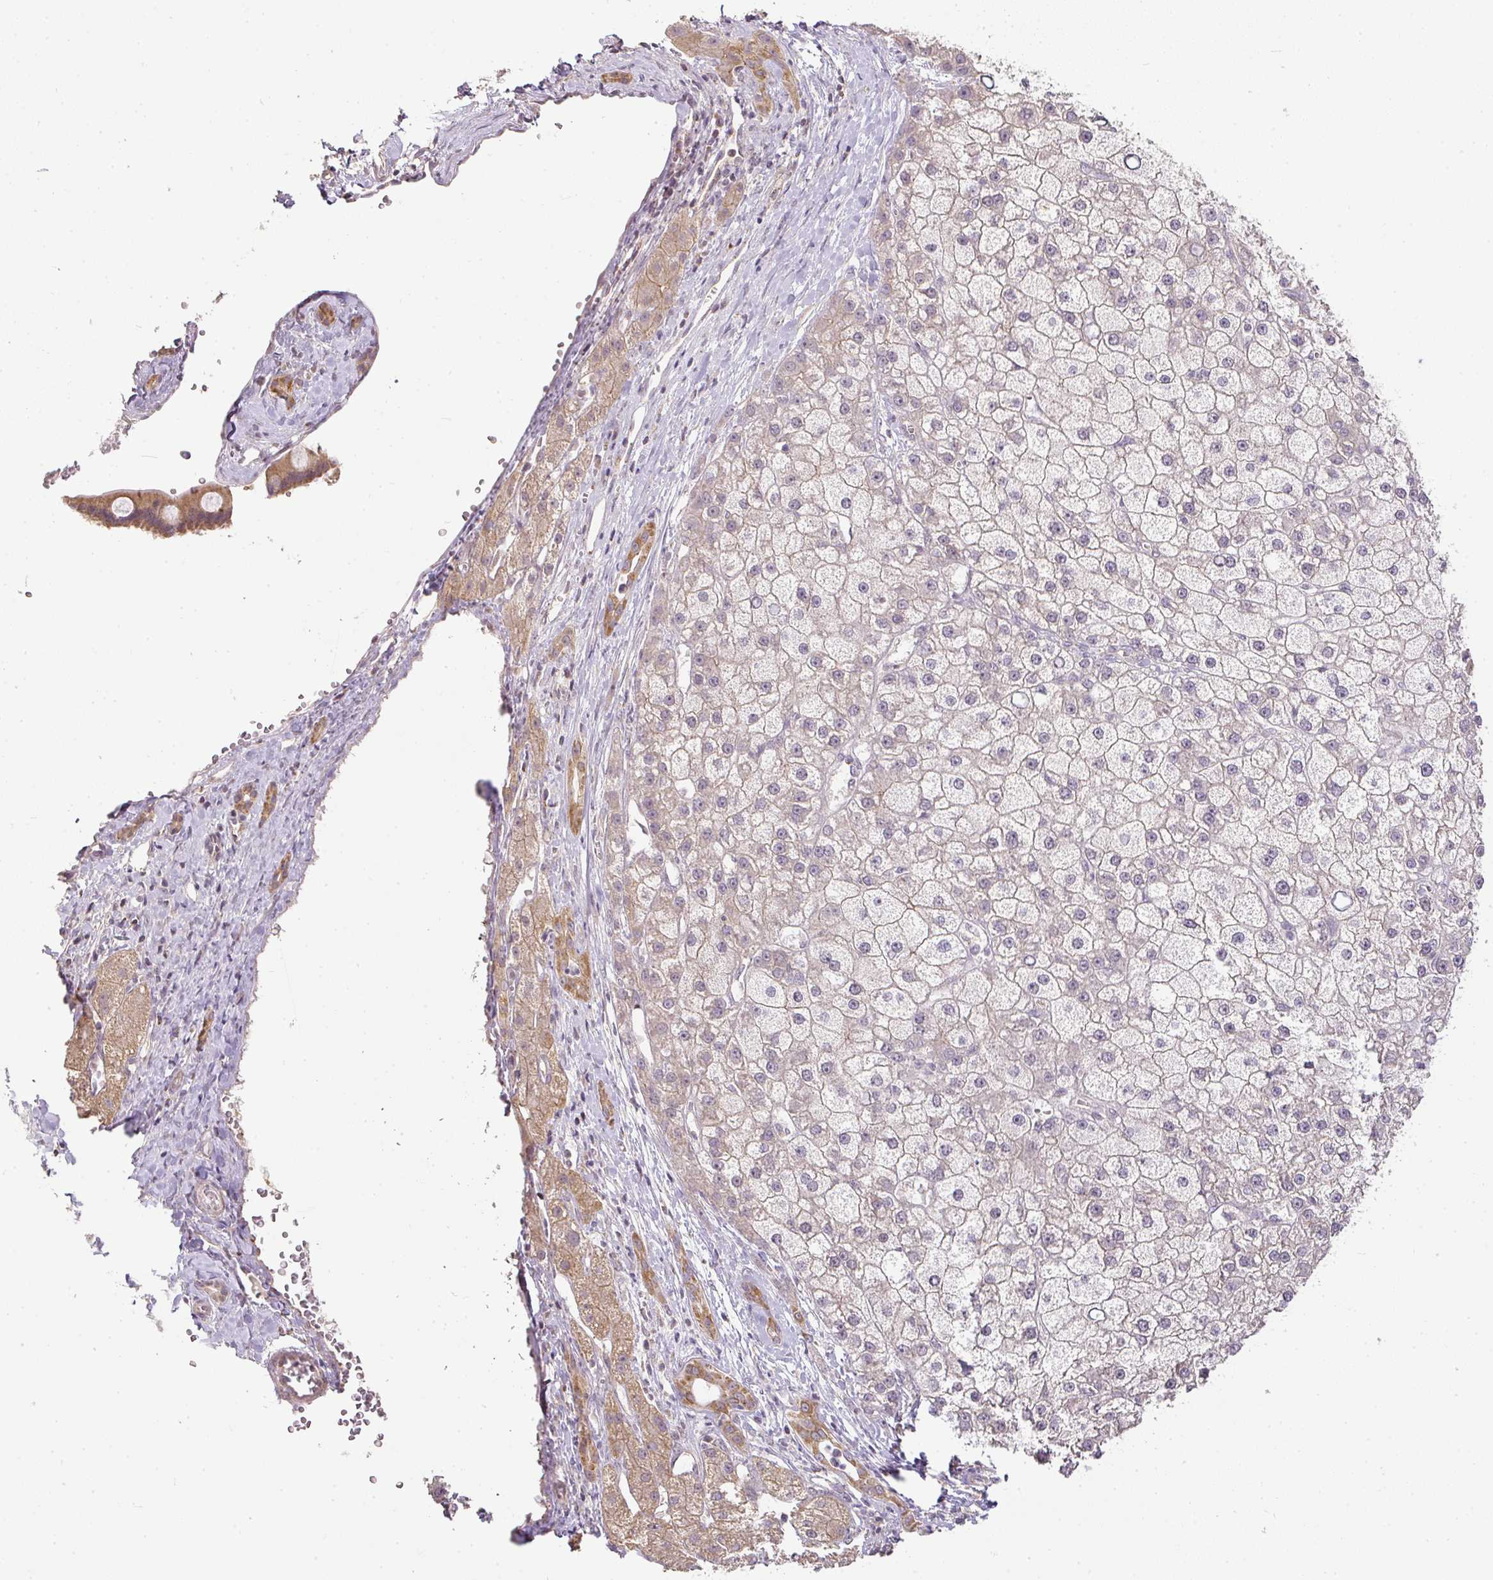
{"staining": {"intensity": "negative", "quantity": "none", "location": "none"}, "tissue": "liver cancer", "cell_type": "Tumor cells", "image_type": "cancer", "snomed": [{"axis": "morphology", "description": "Carcinoma, Hepatocellular, NOS"}, {"axis": "topography", "description": "Liver"}], "caption": "Immunohistochemical staining of human liver cancer exhibits no significant staining in tumor cells.", "gene": "MYOM2", "patient": {"sex": "male", "age": 67}}